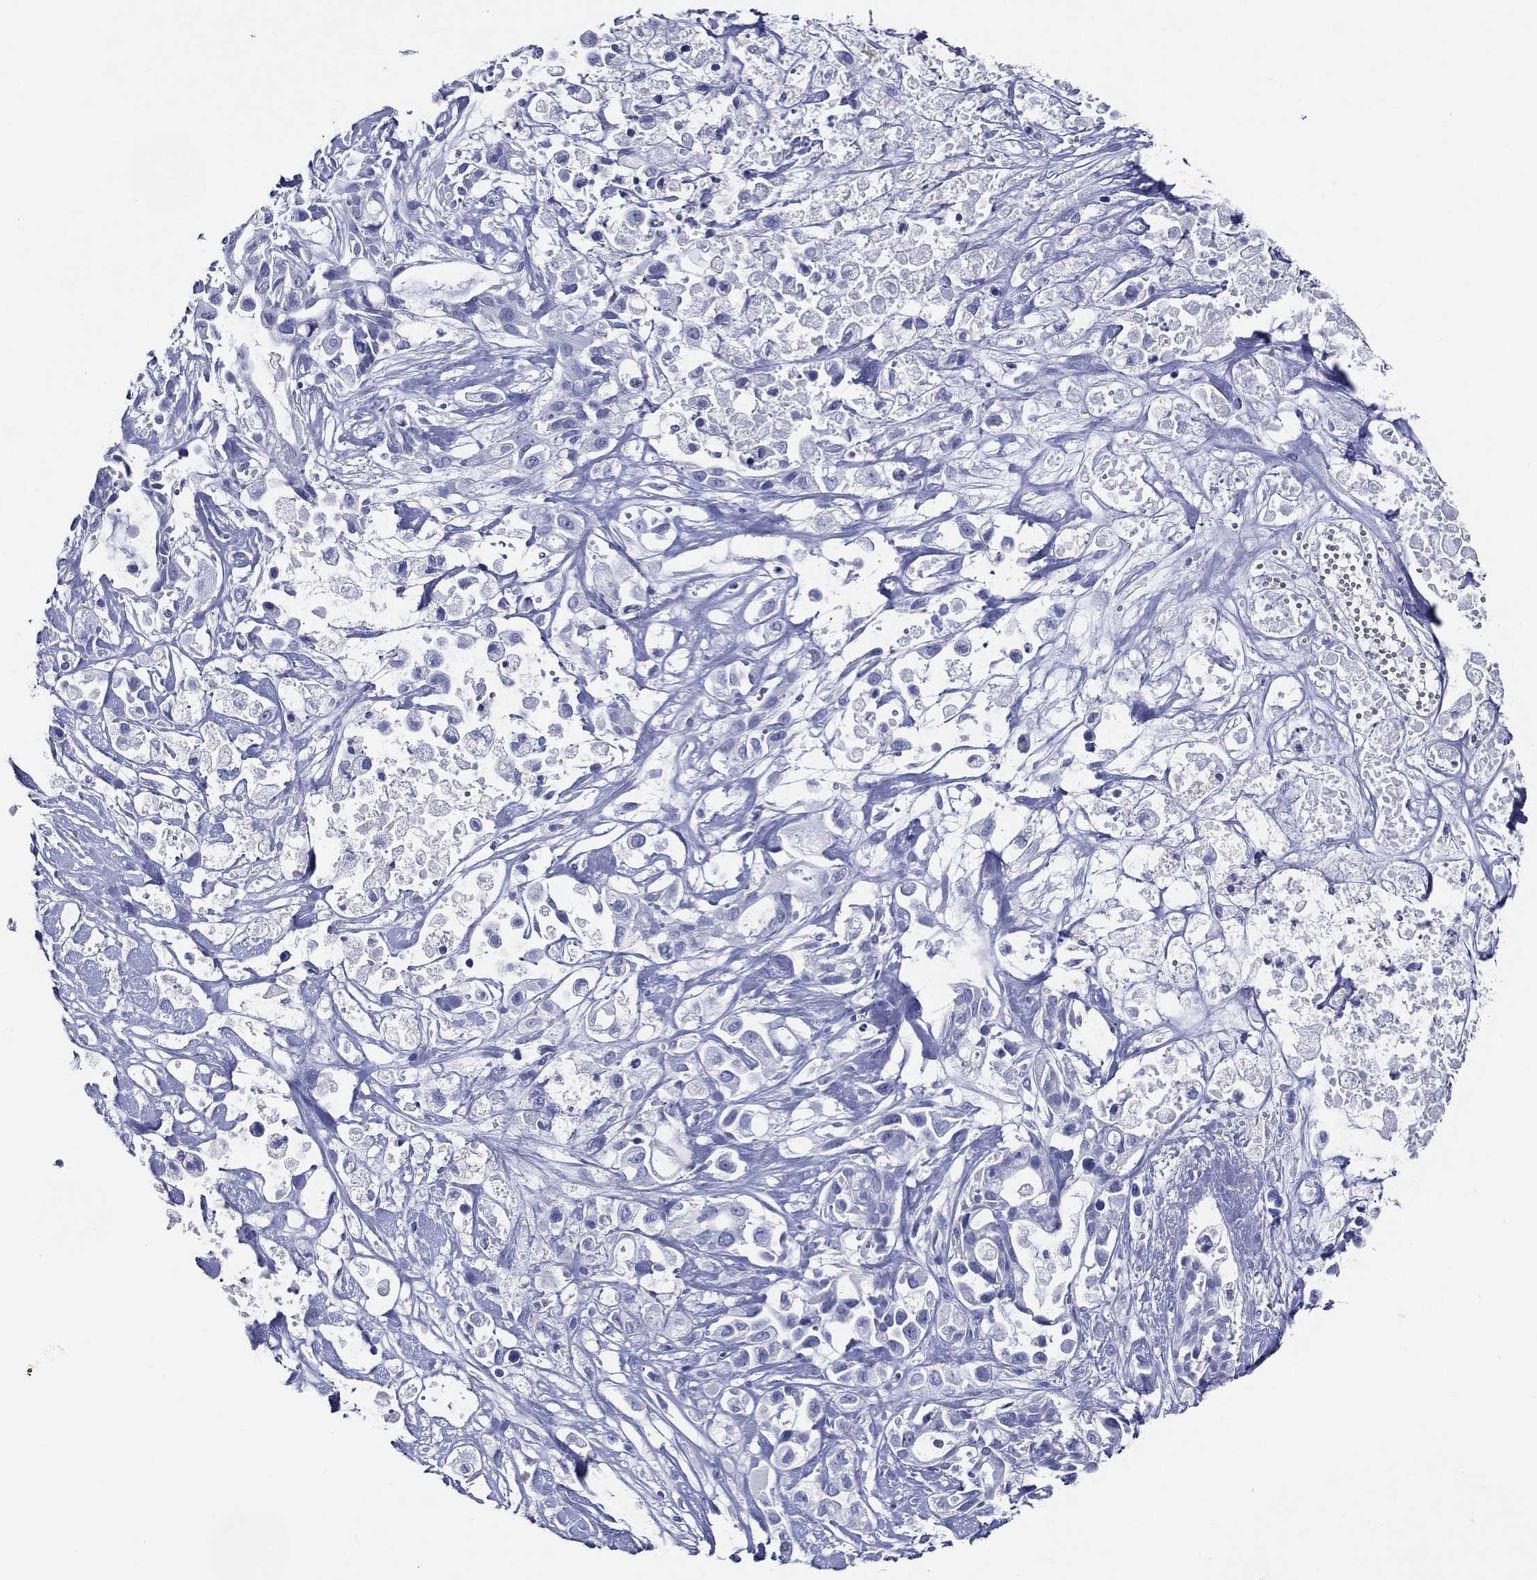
{"staining": {"intensity": "negative", "quantity": "none", "location": "none"}, "tissue": "pancreatic cancer", "cell_type": "Tumor cells", "image_type": "cancer", "snomed": [{"axis": "morphology", "description": "Adenocarcinoma, NOS"}, {"axis": "topography", "description": "Pancreas"}], "caption": "A high-resolution micrograph shows IHC staining of pancreatic cancer, which reveals no significant expression in tumor cells.", "gene": "ACE2", "patient": {"sex": "male", "age": 44}}